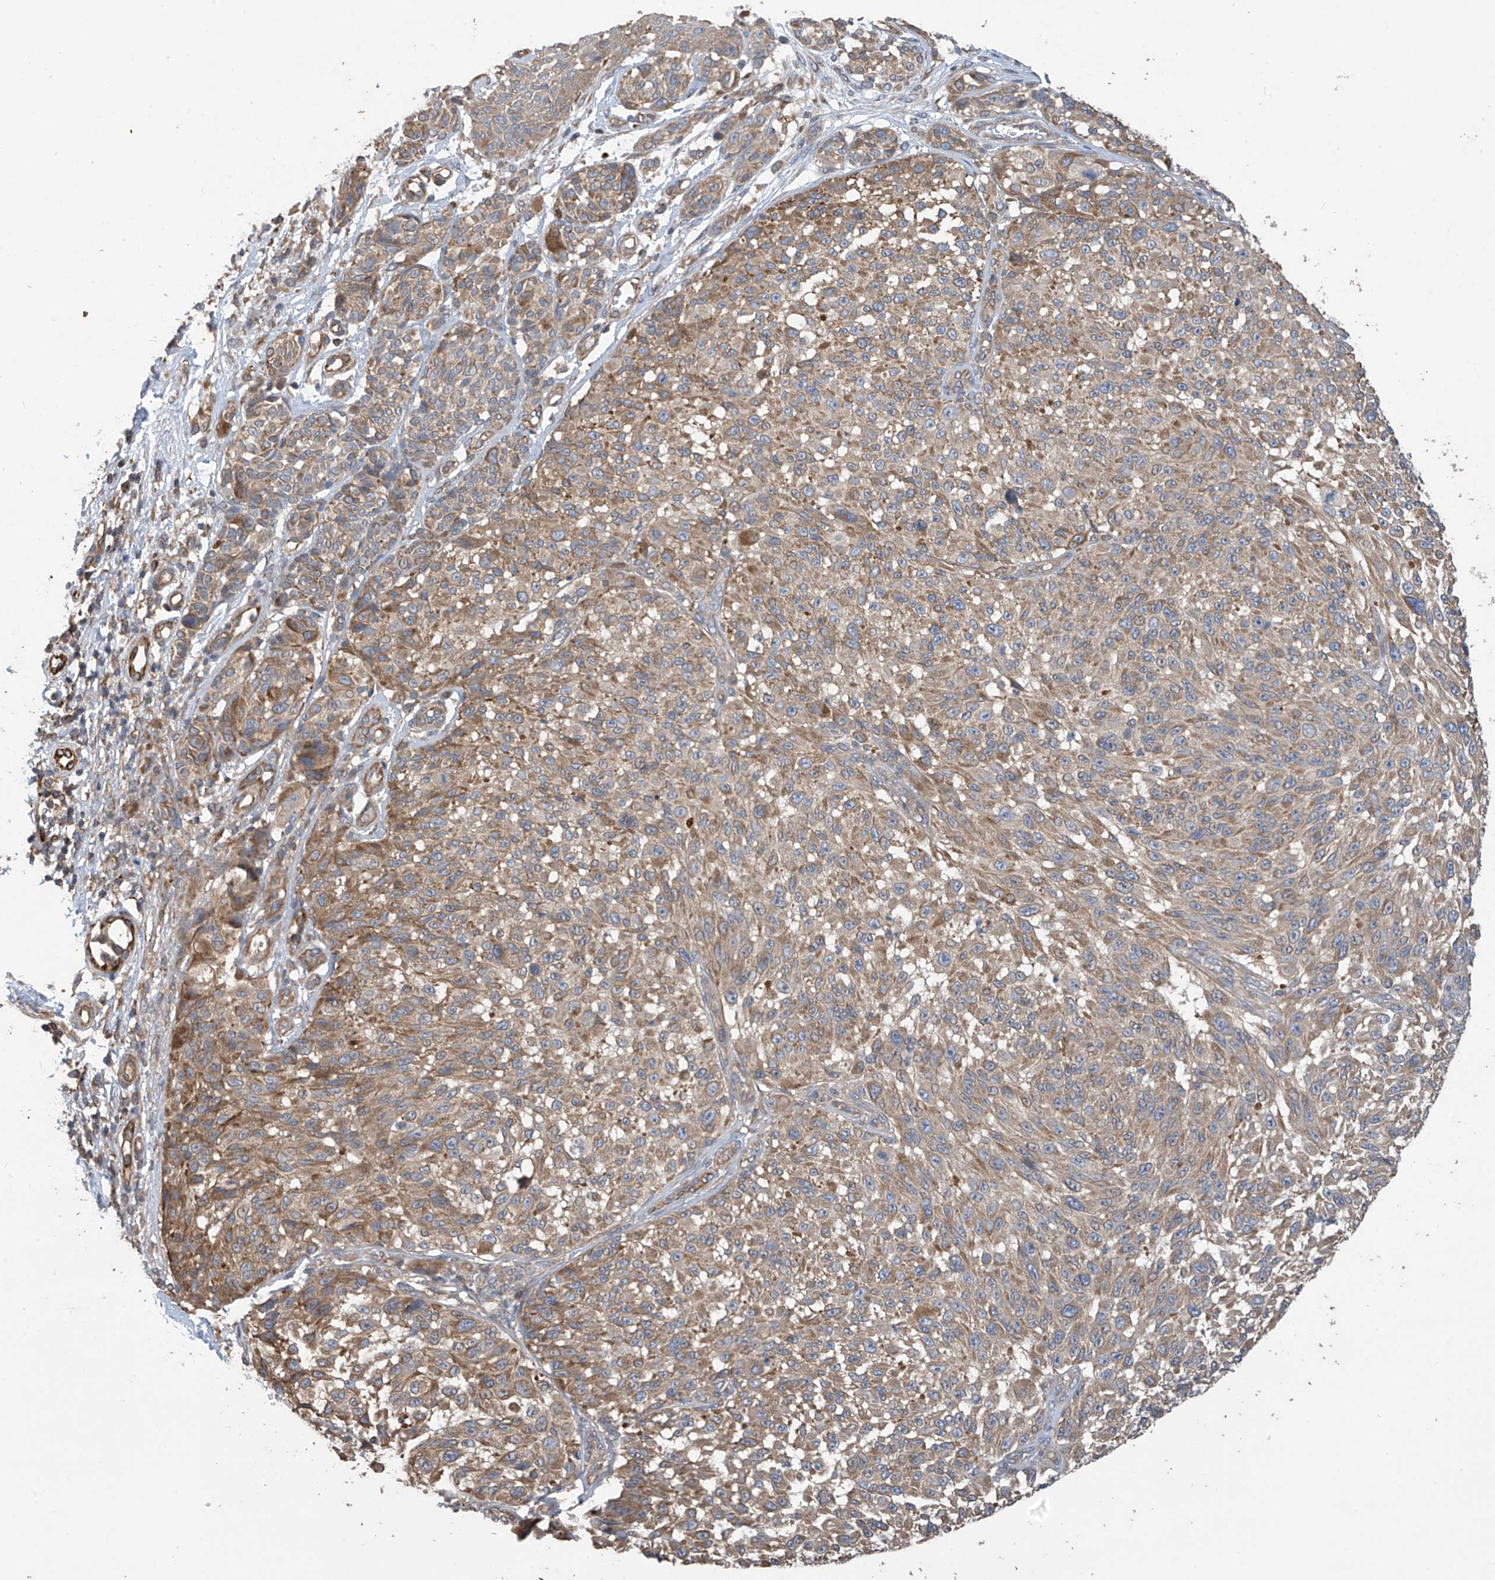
{"staining": {"intensity": "moderate", "quantity": ">75%", "location": "cytoplasmic/membranous"}, "tissue": "melanoma", "cell_type": "Tumor cells", "image_type": "cancer", "snomed": [{"axis": "morphology", "description": "Malignant melanoma, NOS"}, {"axis": "topography", "description": "Skin"}], "caption": "A high-resolution photomicrograph shows IHC staining of malignant melanoma, which demonstrates moderate cytoplasmic/membranous positivity in approximately >75% of tumor cells.", "gene": "PHACTR4", "patient": {"sex": "male", "age": 83}}